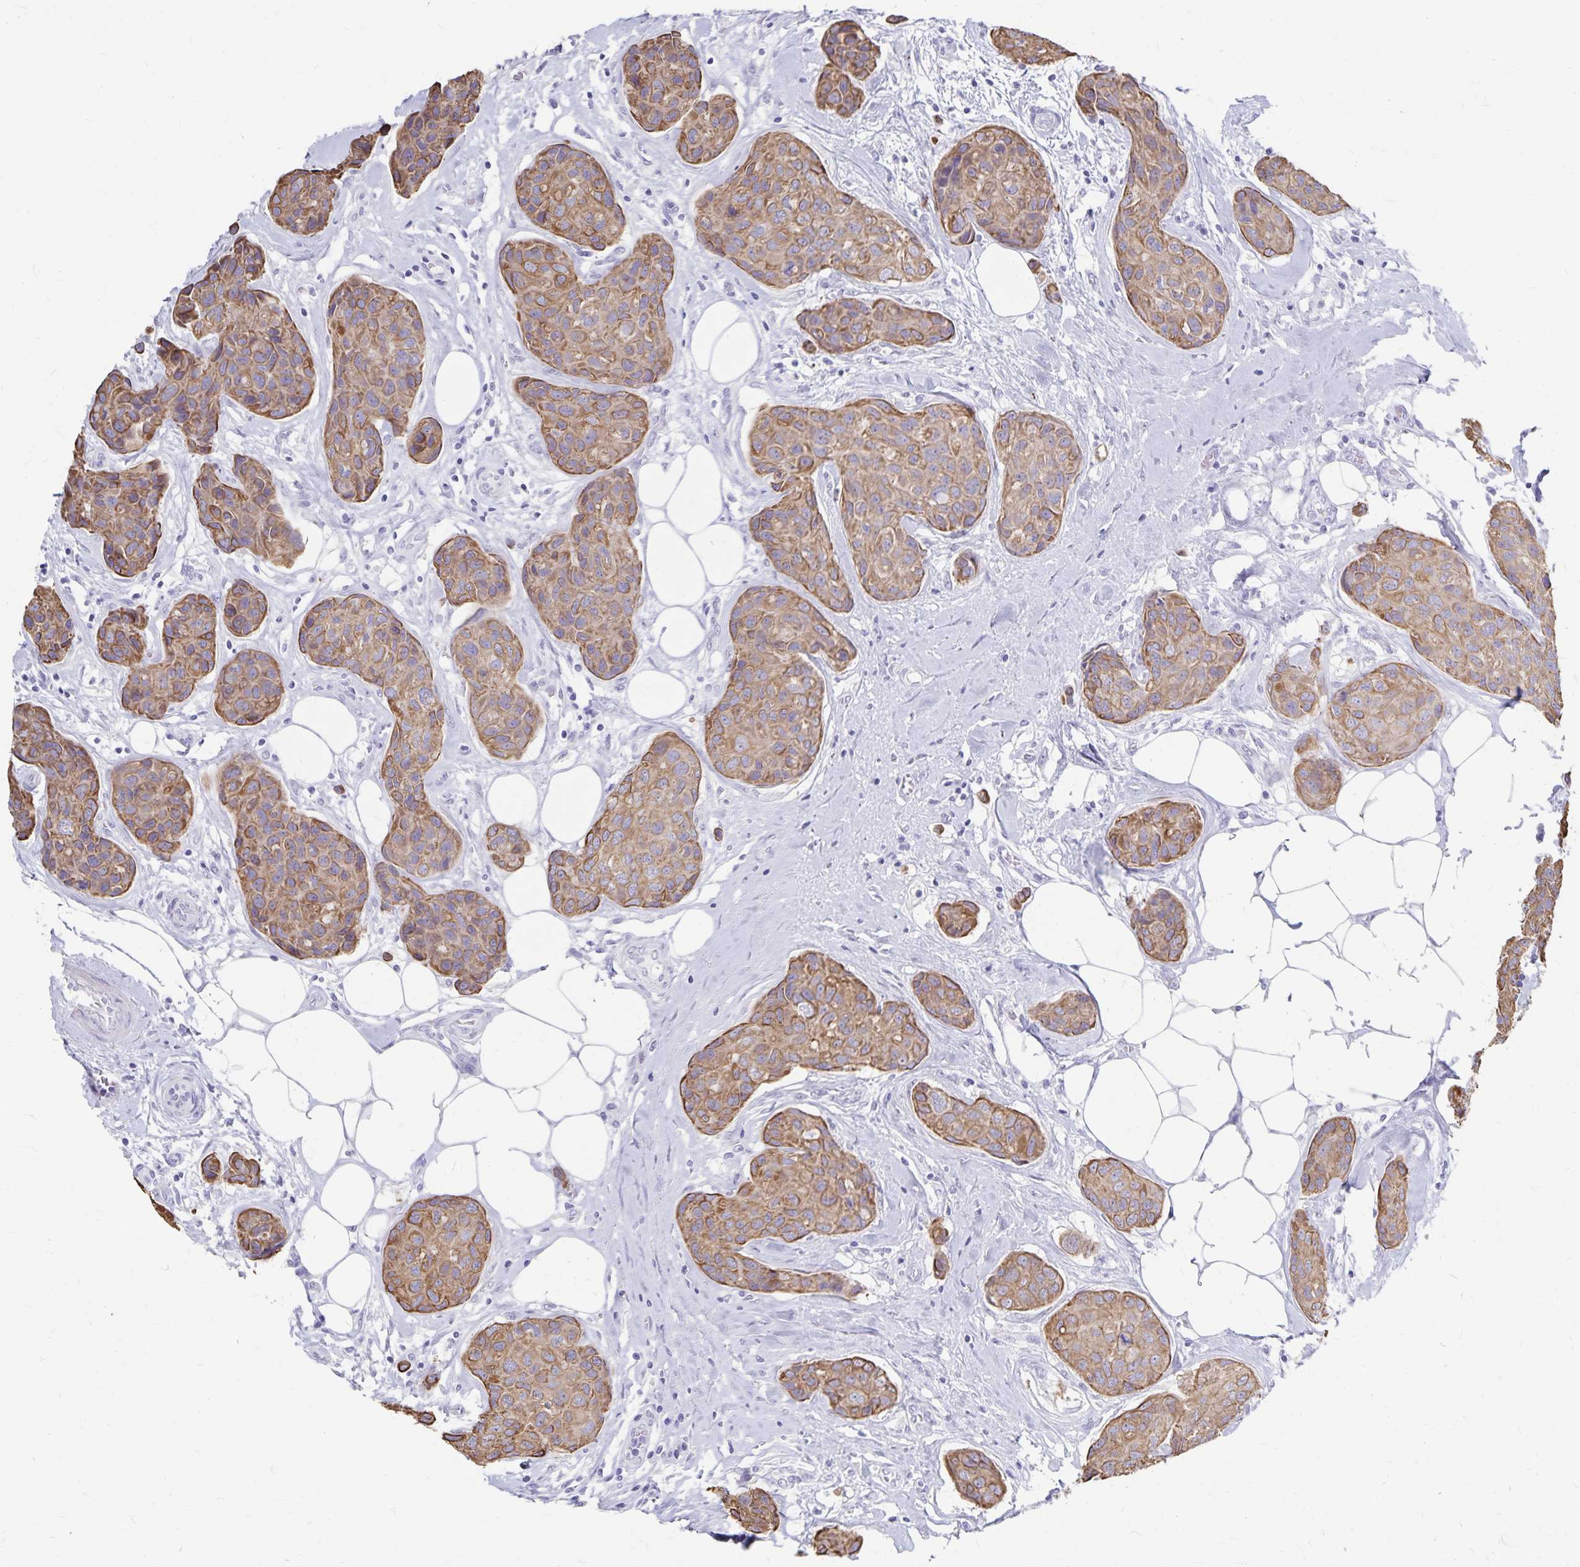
{"staining": {"intensity": "moderate", "quantity": ">75%", "location": "cytoplasmic/membranous"}, "tissue": "breast cancer", "cell_type": "Tumor cells", "image_type": "cancer", "snomed": [{"axis": "morphology", "description": "Duct carcinoma"}, {"axis": "topography", "description": "Breast"}], "caption": "A brown stain labels moderate cytoplasmic/membranous positivity of a protein in human breast cancer (invasive ductal carcinoma) tumor cells.", "gene": "GPBAR1", "patient": {"sex": "female", "age": 80}}